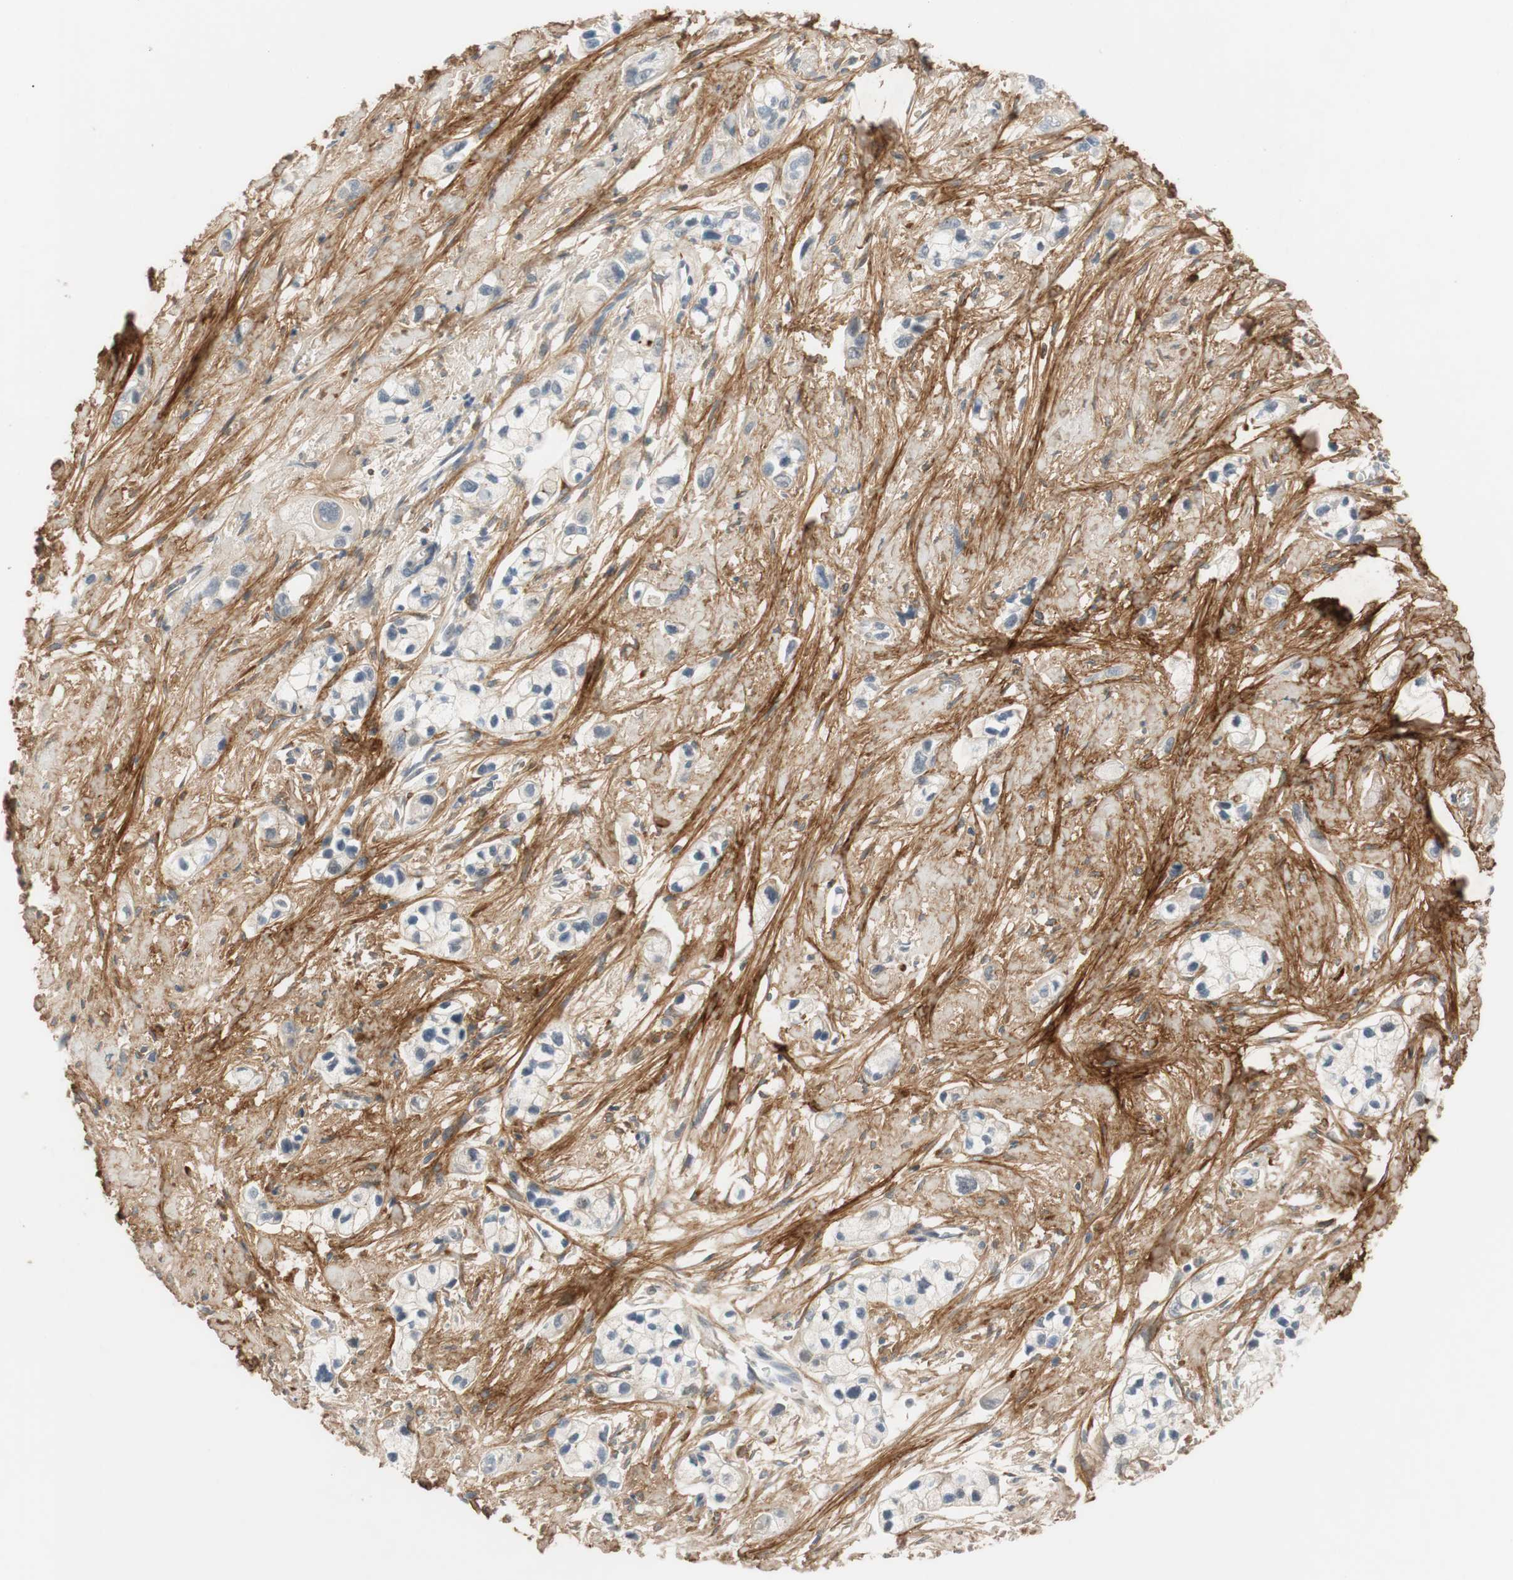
{"staining": {"intensity": "negative", "quantity": "none", "location": "none"}, "tissue": "pancreatic cancer", "cell_type": "Tumor cells", "image_type": "cancer", "snomed": [{"axis": "morphology", "description": "Adenocarcinoma, NOS"}, {"axis": "topography", "description": "Pancreas"}], "caption": "Immunohistochemistry photomicrograph of human pancreatic cancer stained for a protein (brown), which shows no expression in tumor cells. (DAB immunohistochemistry (IHC), high magnification).", "gene": "COL12A1", "patient": {"sex": "male", "age": 74}}